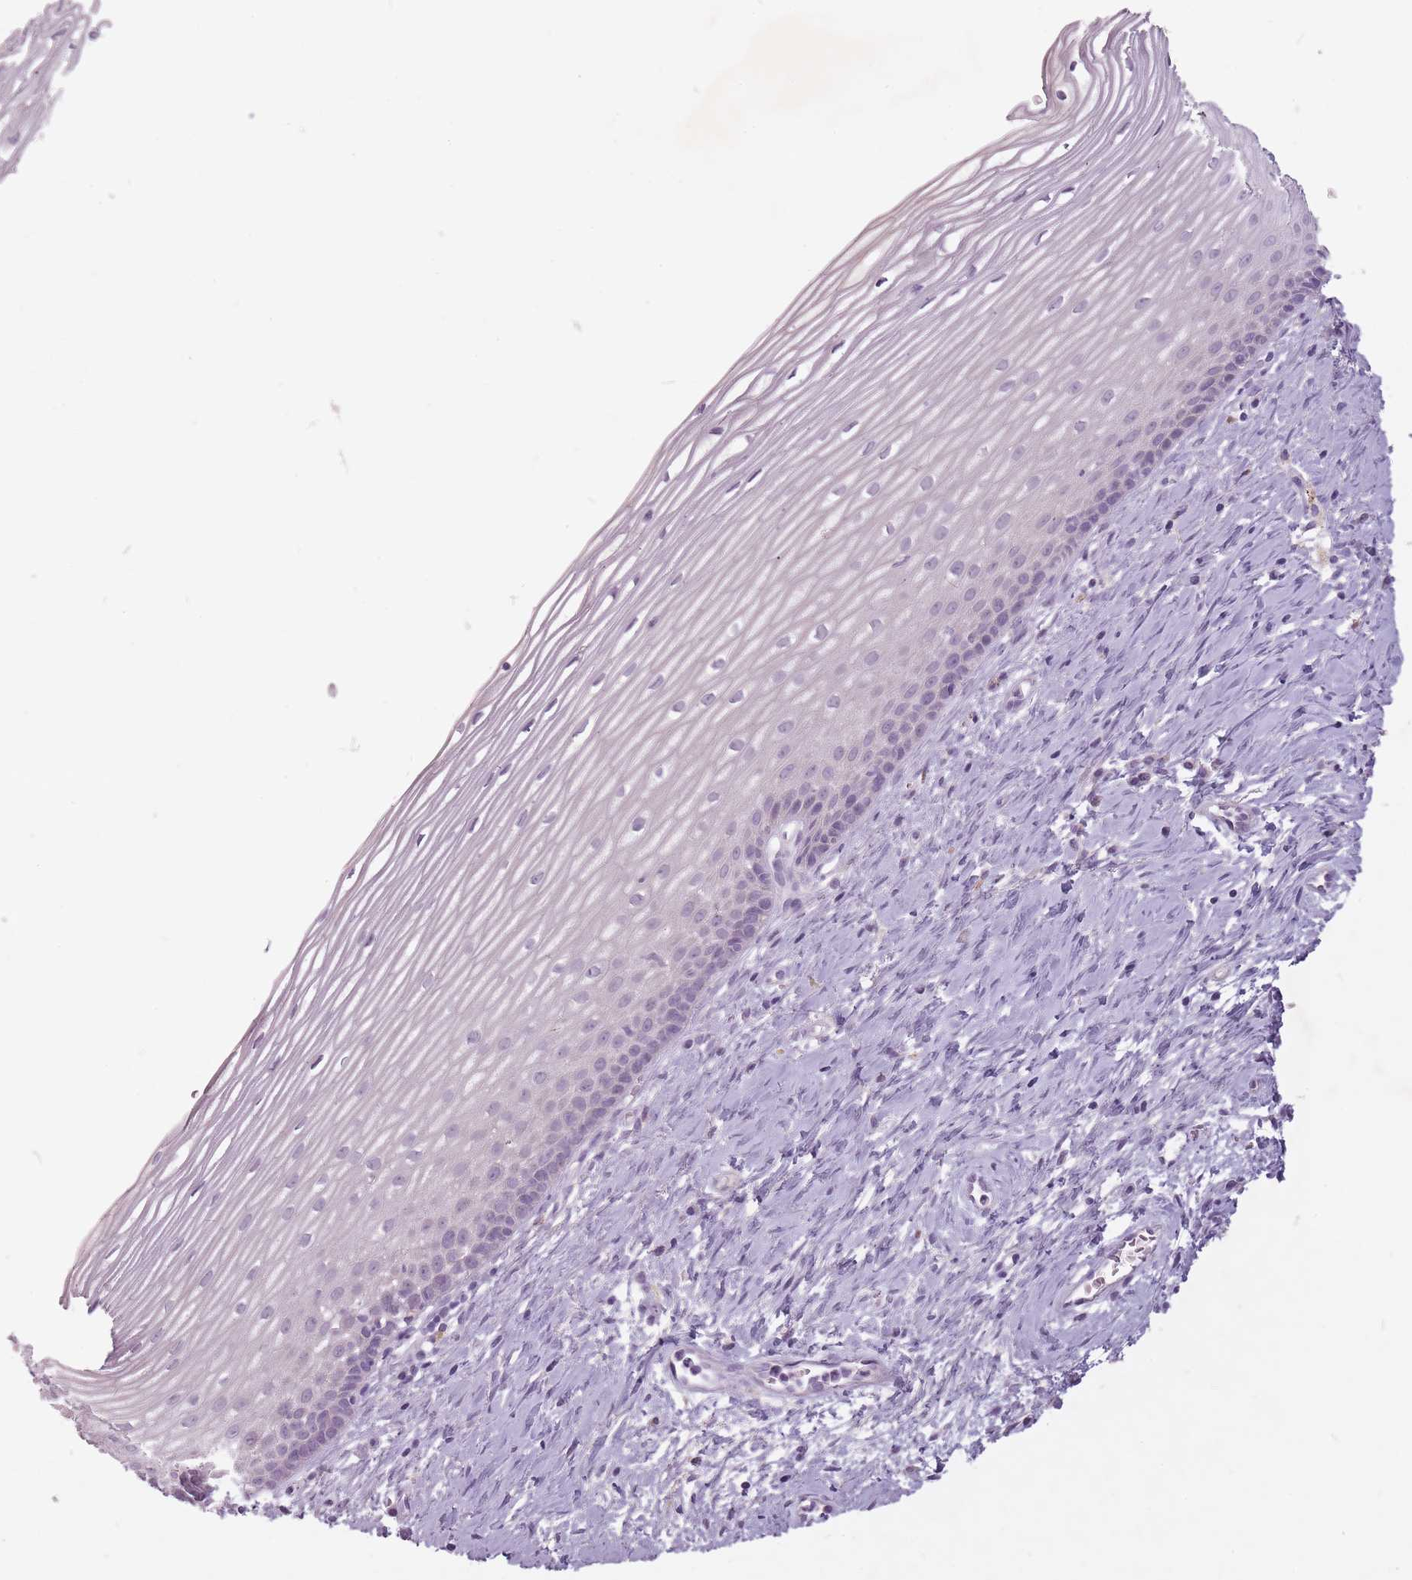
{"staining": {"intensity": "negative", "quantity": "none", "location": "none"}, "tissue": "cervix", "cell_type": "Glandular cells", "image_type": "normal", "snomed": [{"axis": "morphology", "description": "Normal tissue, NOS"}, {"axis": "topography", "description": "Cervix"}], "caption": "An immunohistochemistry (IHC) photomicrograph of unremarkable cervix is shown. There is no staining in glandular cells of cervix. (DAB (3,3'-diaminobenzidine) immunohistochemistry (IHC), high magnification).", "gene": "FAM43B", "patient": {"sex": "female", "age": 47}}